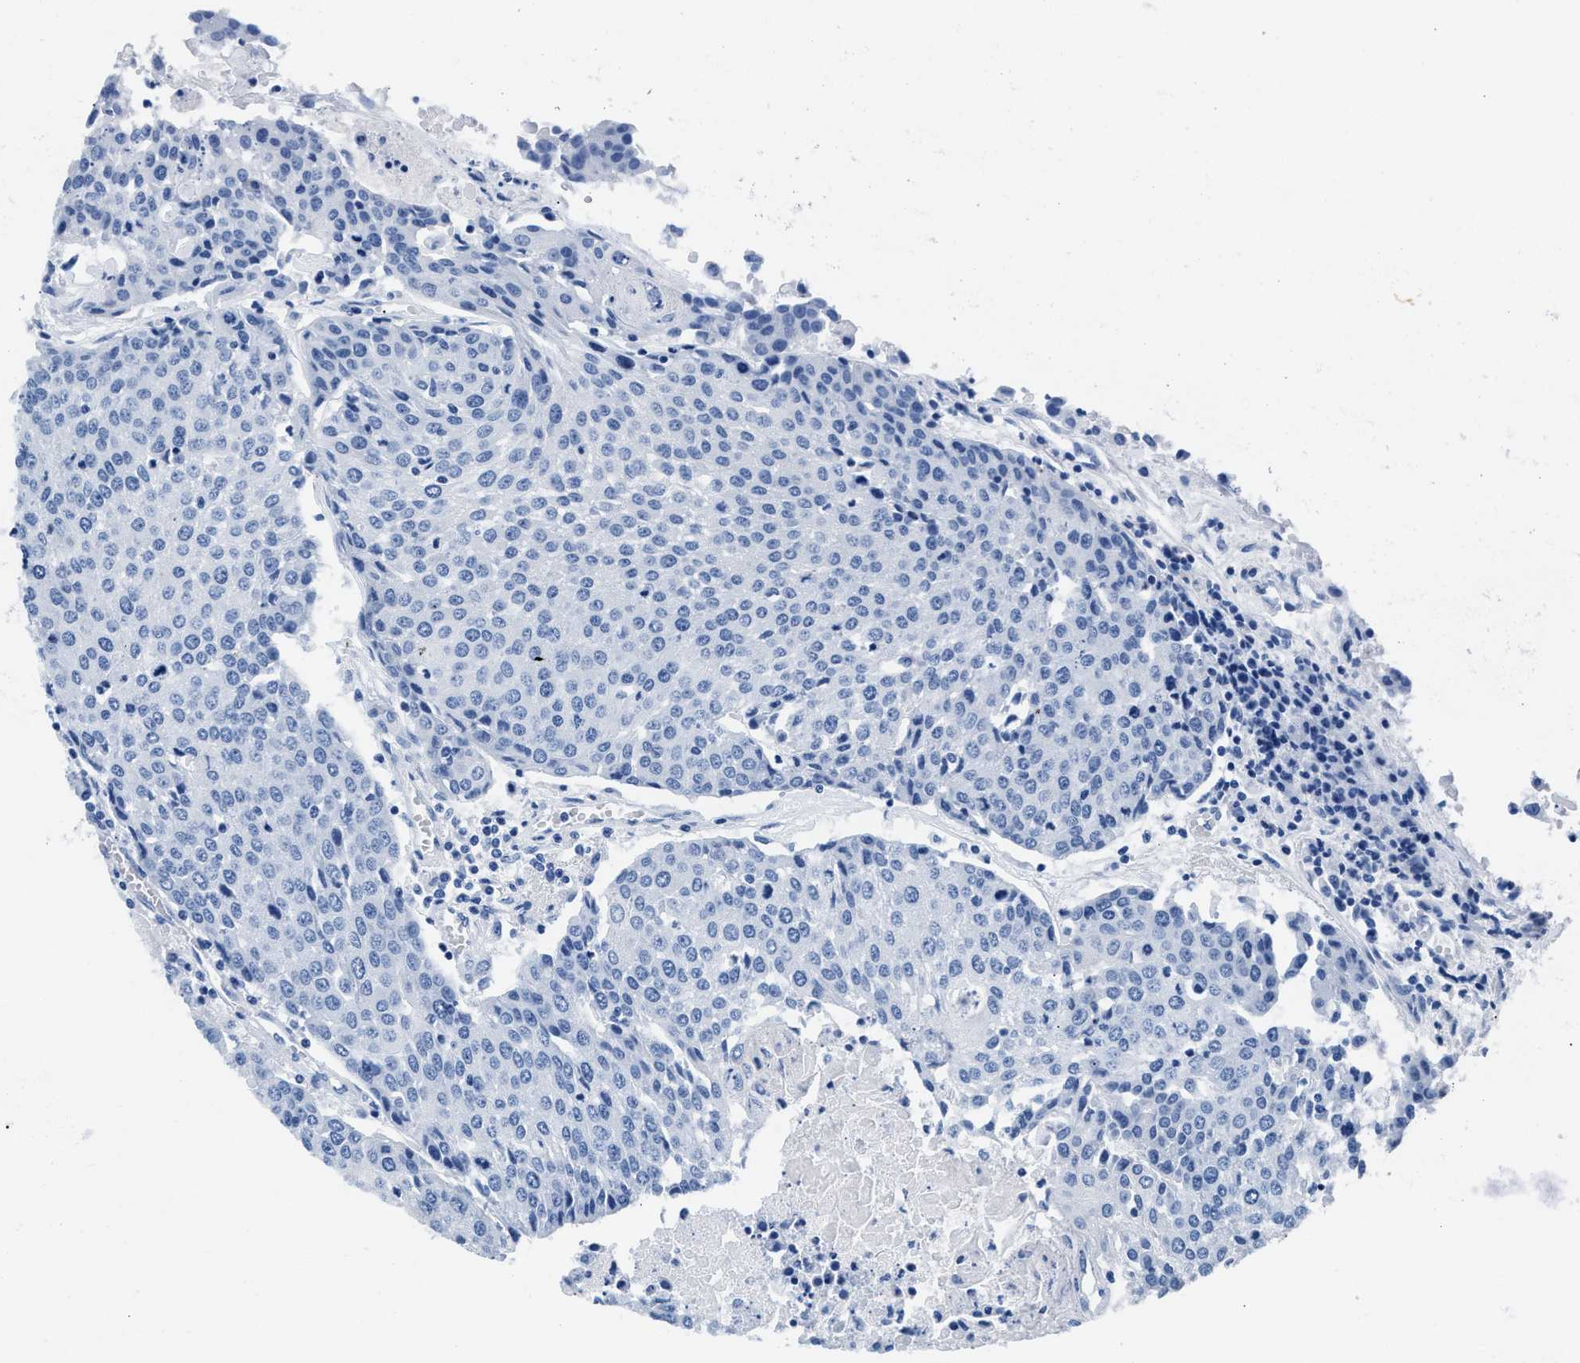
{"staining": {"intensity": "negative", "quantity": "none", "location": "none"}, "tissue": "urothelial cancer", "cell_type": "Tumor cells", "image_type": "cancer", "snomed": [{"axis": "morphology", "description": "Urothelial carcinoma, High grade"}, {"axis": "topography", "description": "Urinary bladder"}], "caption": "High power microscopy histopathology image of an immunohistochemistry micrograph of urothelial cancer, revealing no significant staining in tumor cells. (Stains: DAB IHC with hematoxylin counter stain, Microscopy: brightfield microscopy at high magnification).", "gene": "CPS1", "patient": {"sex": "female", "age": 85}}